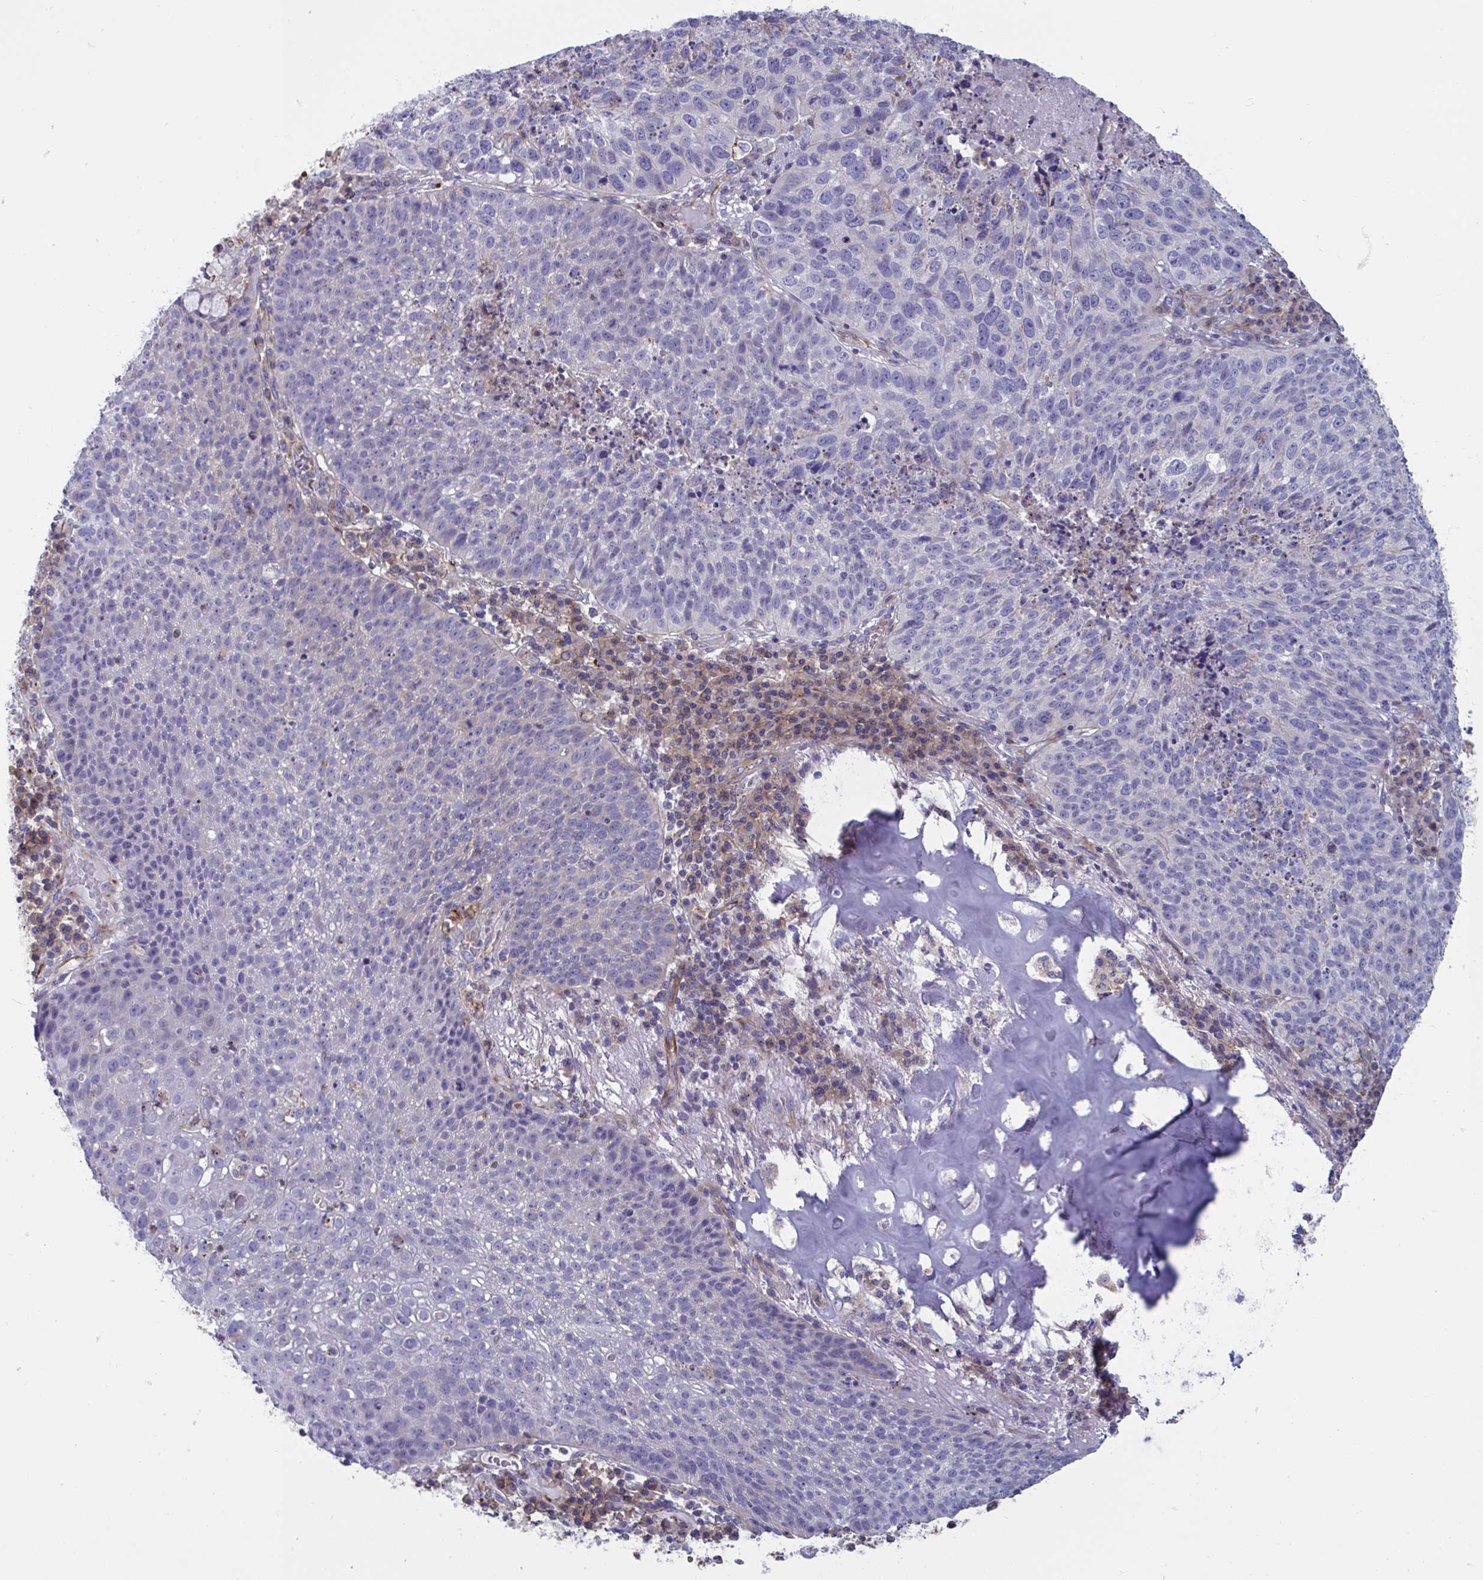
{"staining": {"intensity": "moderate", "quantity": "<25%", "location": "cytoplasmic/membranous"}, "tissue": "lung cancer", "cell_type": "Tumor cells", "image_type": "cancer", "snomed": [{"axis": "morphology", "description": "Squamous cell carcinoma, NOS"}, {"axis": "topography", "description": "Lung"}], "caption": "A brown stain labels moderate cytoplasmic/membranous staining of a protein in human lung cancer (squamous cell carcinoma) tumor cells.", "gene": "SLC9A6", "patient": {"sex": "male", "age": 63}}